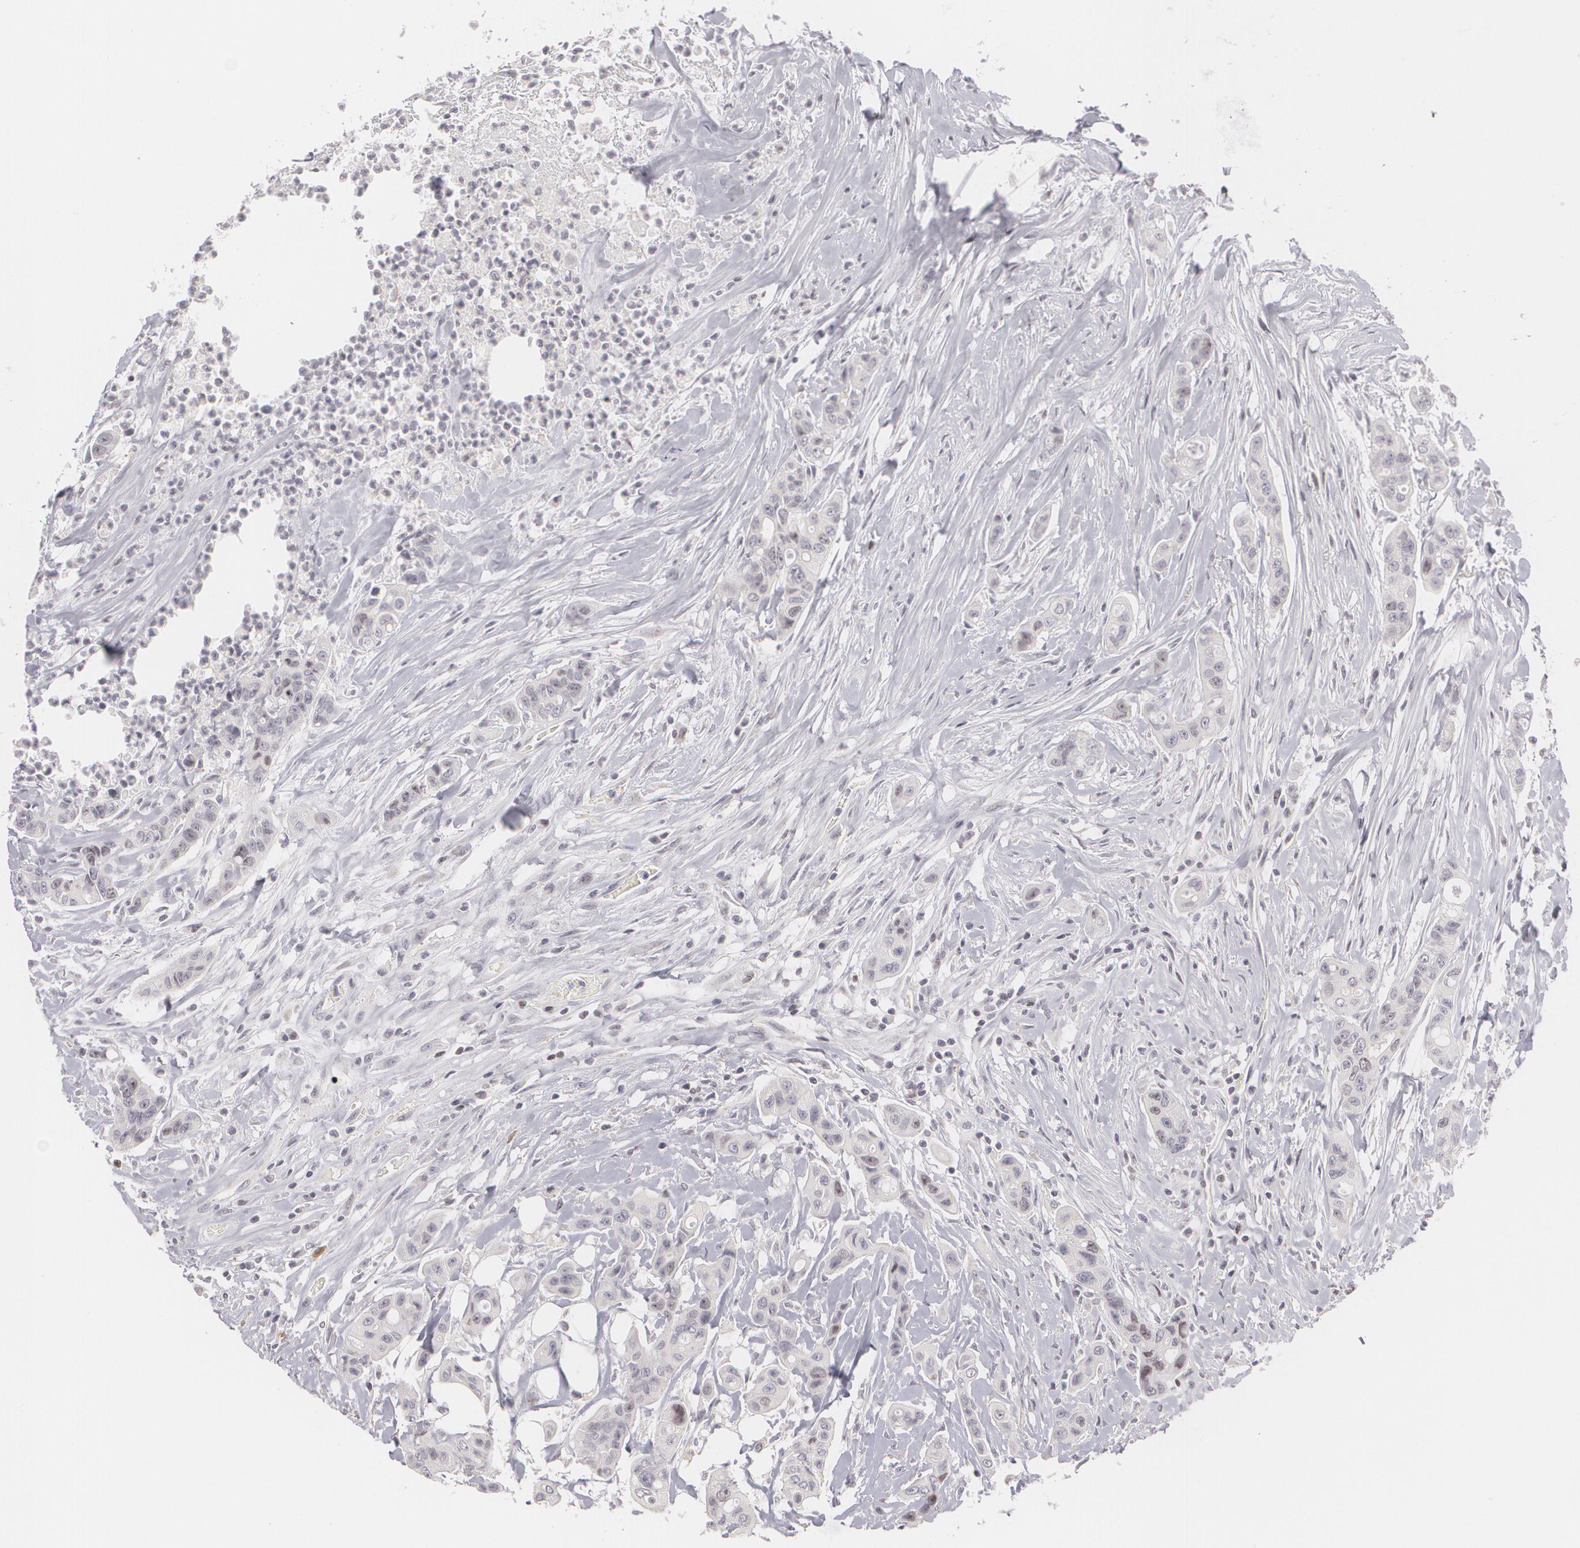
{"staining": {"intensity": "negative", "quantity": "none", "location": "none"}, "tissue": "colorectal cancer", "cell_type": "Tumor cells", "image_type": "cancer", "snomed": [{"axis": "morphology", "description": "Adenocarcinoma, NOS"}, {"axis": "topography", "description": "Colon"}], "caption": "Human colorectal adenocarcinoma stained for a protein using IHC shows no staining in tumor cells.", "gene": "ZBTB16", "patient": {"sex": "female", "age": 70}}